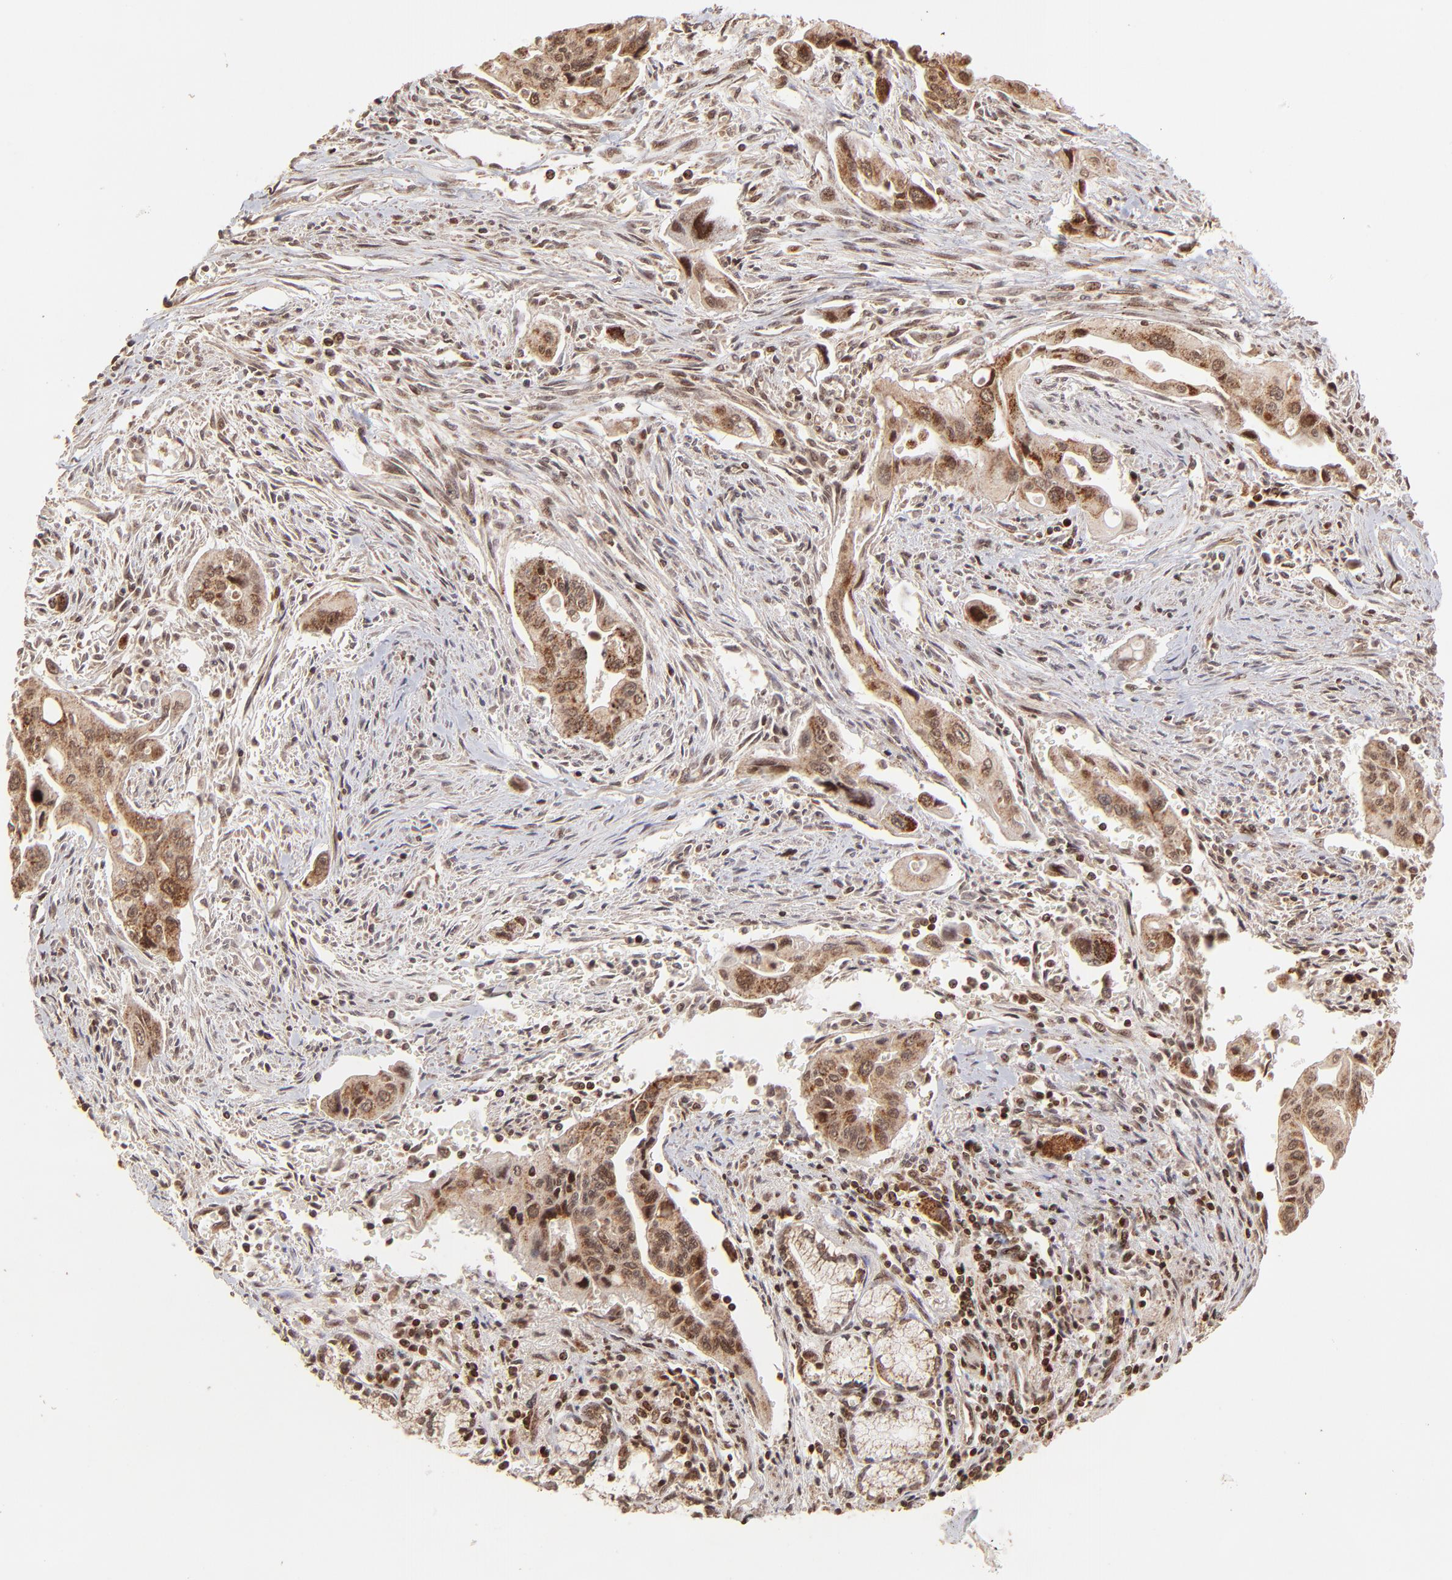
{"staining": {"intensity": "strong", "quantity": ">75%", "location": "cytoplasmic/membranous"}, "tissue": "pancreatic cancer", "cell_type": "Tumor cells", "image_type": "cancer", "snomed": [{"axis": "morphology", "description": "Adenocarcinoma, NOS"}, {"axis": "topography", "description": "Pancreas"}], "caption": "Pancreatic cancer (adenocarcinoma) was stained to show a protein in brown. There is high levels of strong cytoplasmic/membranous positivity in approximately >75% of tumor cells. (brown staining indicates protein expression, while blue staining denotes nuclei).", "gene": "MED15", "patient": {"sex": "male", "age": 77}}